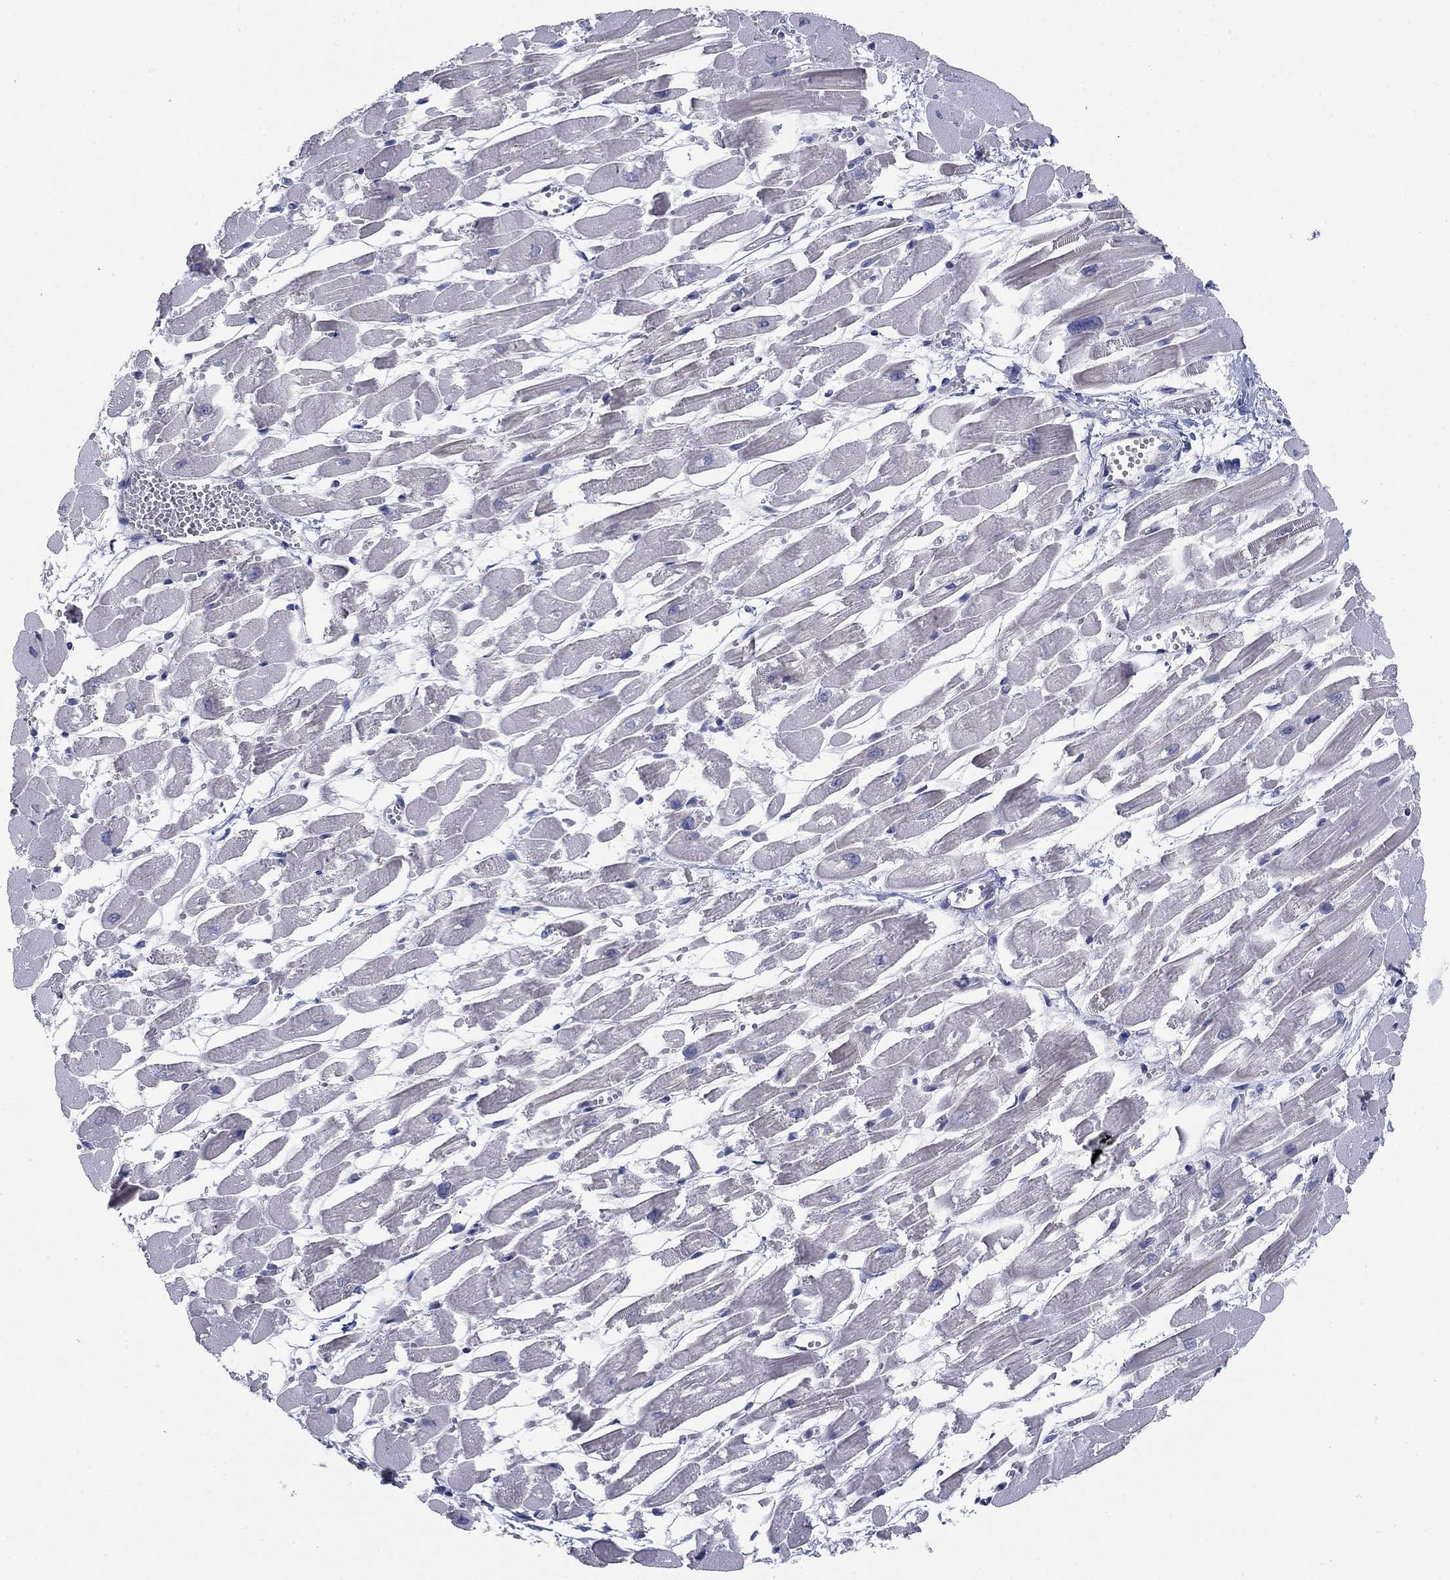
{"staining": {"intensity": "negative", "quantity": "none", "location": "none"}, "tissue": "heart muscle", "cell_type": "Cardiomyocytes", "image_type": "normal", "snomed": [{"axis": "morphology", "description": "Normal tissue, NOS"}, {"axis": "topography", "description": "Heart"}], "caption": "Protein analysis of unremarkable heart muscle reveals no significant expression in cardiomyocytes. The staining was performed using DAB (3,3'-diaminobenzidine) to visualize the protein expression in brown, while the nuclei were stained in blue with hematoxylin (Magnification: 20x).", "gene": "GRK7", "patient": {"sex": "female", "age": 52}}